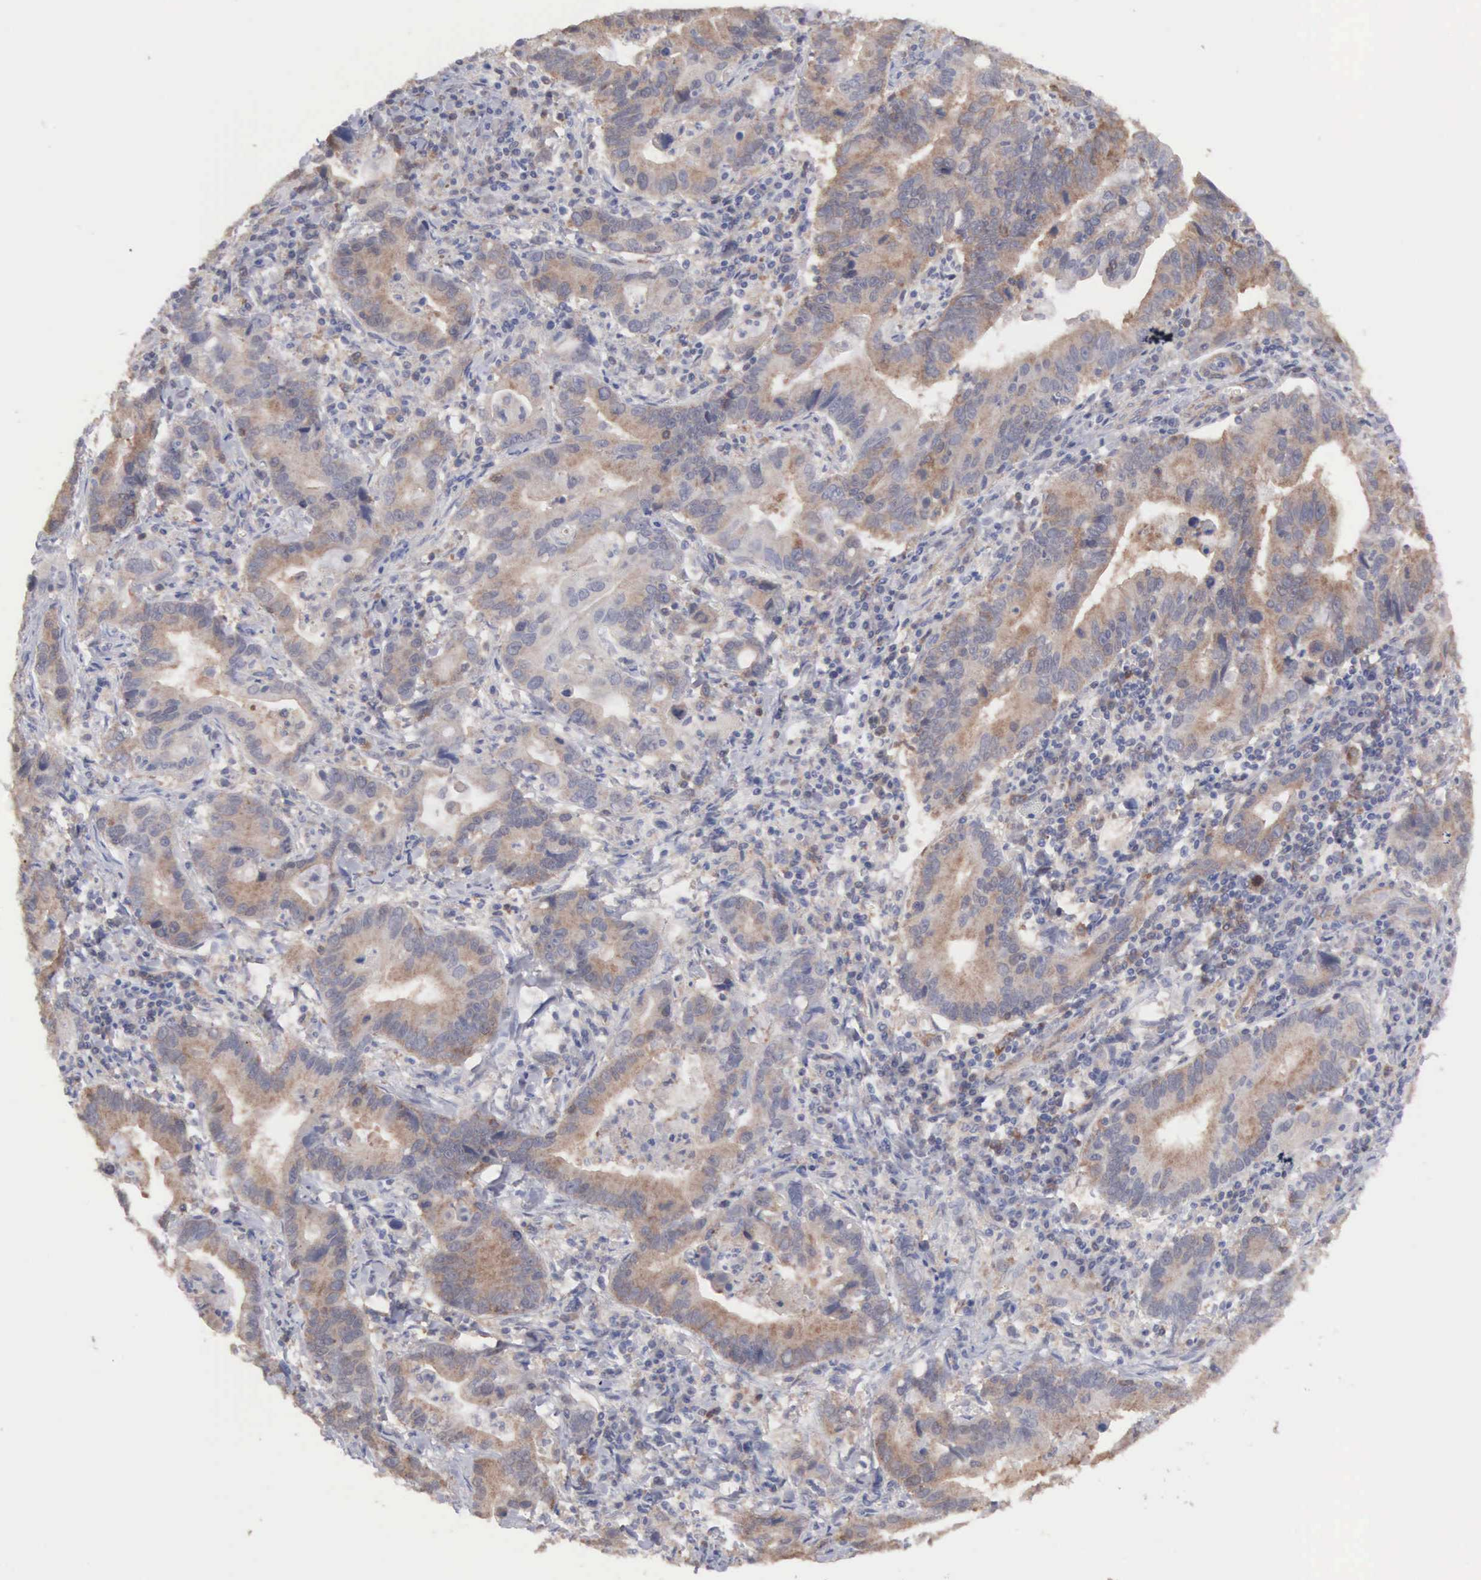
{"staining": {"intensity": "weak", "quantity": "25%-75%", "location": "cytoplasmic/membranous"}, "tissue": "stomach cancer", "cell_type": "Tumor cells", "image_type": "cancer", "snomed": [{"axis": "morphology", "description": "Adenocarcinoma, NOS"}, {"axis": "topography", "description": "Stomach, upper"}], "caption": "Weak cytoplasmic/membranous staining for a protein is seen in about 25%-75% of tumor cells of stomach cancer (adenocarcinoma) using IHC.", "gene": "MTHFD1", "patient": {"sex": "male", "age": 63}}